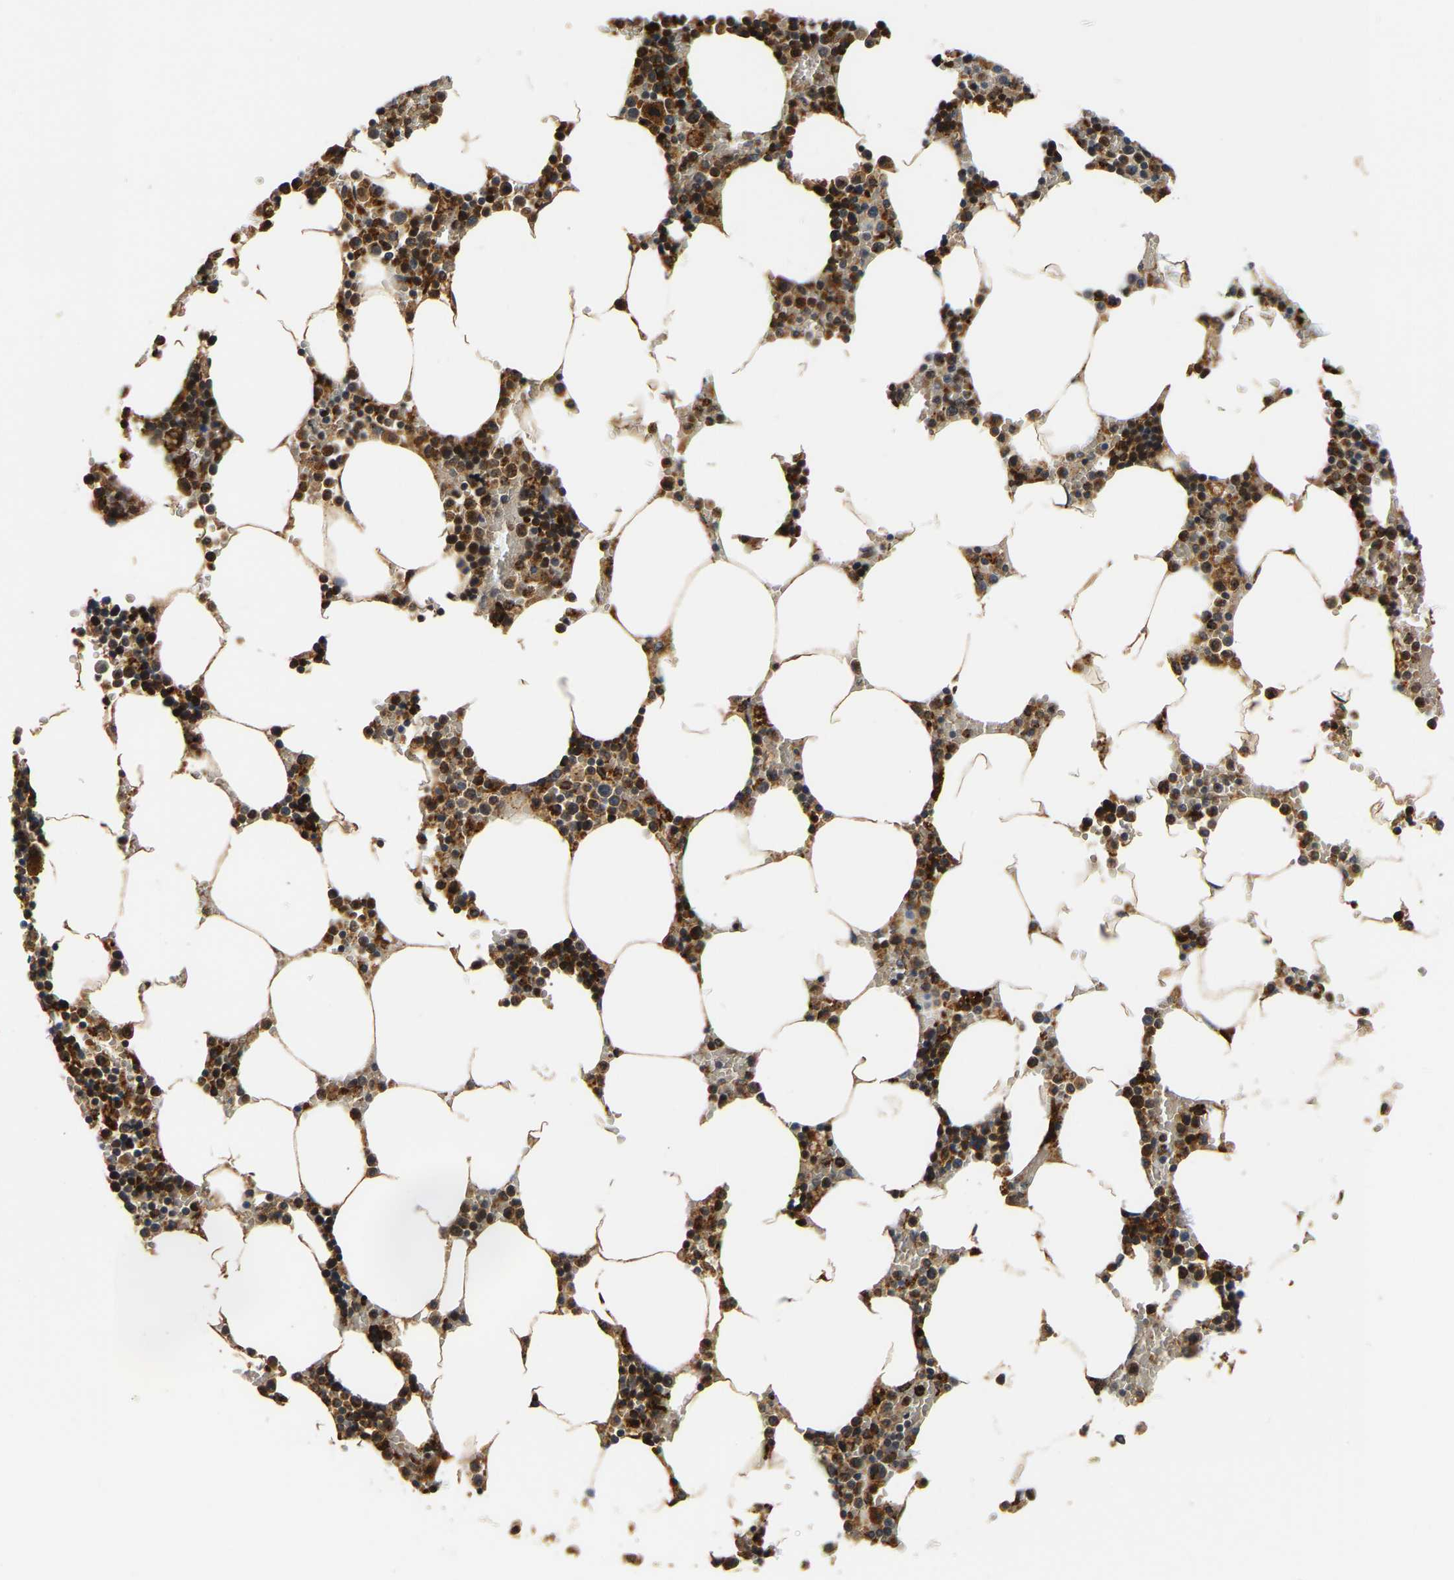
{"staining": {"intensity": "moderate", "quantity": ">75%", "location": "cytoplasmic/membranous,nuclear"}, "tissue": "bone marrow", "cell_type": "Hematopoietic cells", "image_type": "normal", "snomed": [{"axis": "morphology", "description": "Normal tissue, NOS"}, {"axis": "topography", "description": "Bone marrow"}], "caption": "Protein staining reveals moderate cytoplasmic/membranous,nuclear expression in about >75% of hematopoietic cells in normal bone marrow. The staining was performed using DAB, with brown indicating positive protein expression. Nuclei are stained blue with hematoxylin.", "gene": "SMU1", "patient": {"sex": "male", "age": 70}}